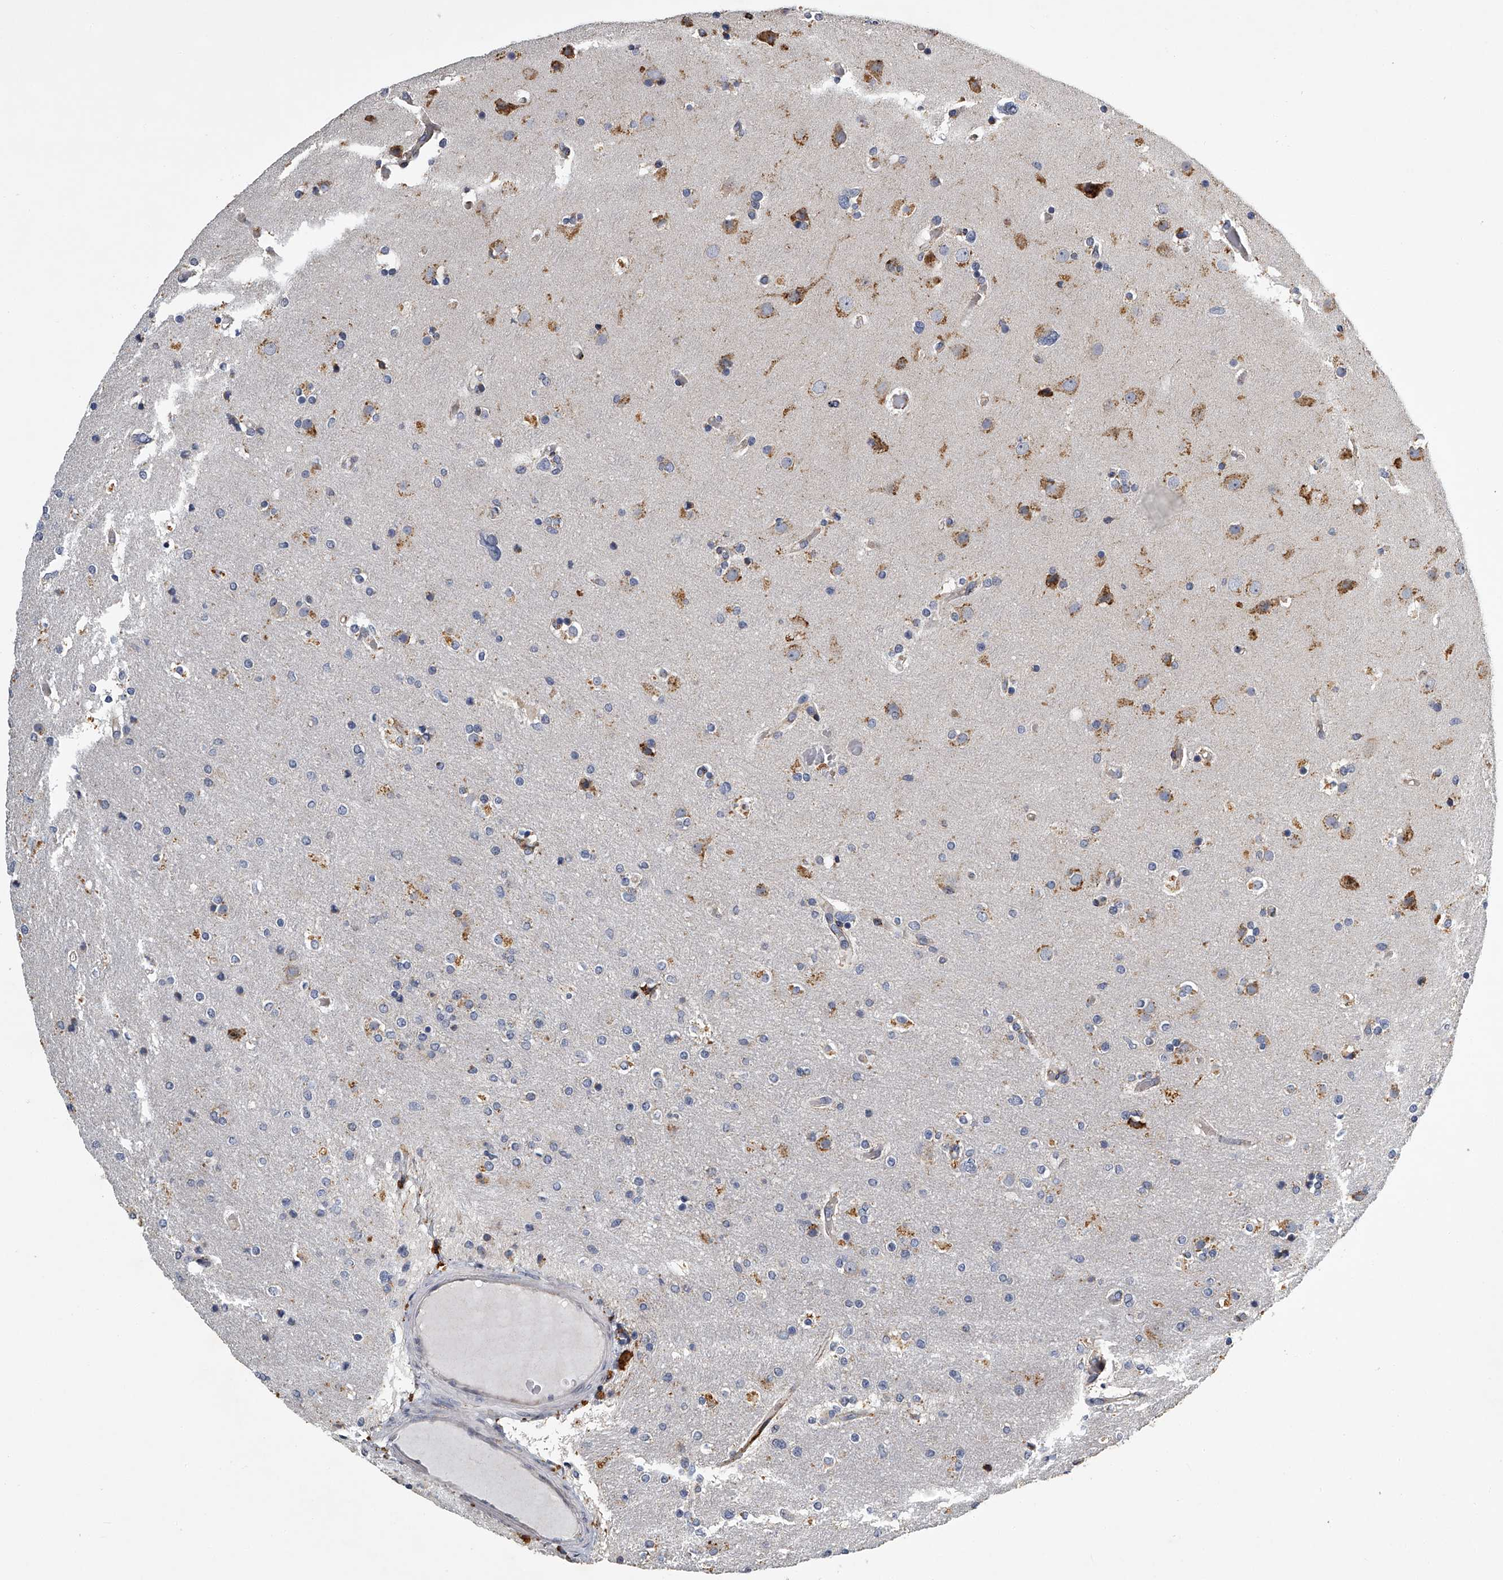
{"staining": {"intensity": "negative", "quantity": "none", "location": "none"}, "tissue": "glioma", "cell_type": "Tumor cells", "image_type": "cancer", "snomed": [{"axis": "morphology", "description": "Glioma, malignant, High grade"}, {"axis": "topography", "description": "Cerebral cortex"}], "caption": "Malignant glioma (high-grade) stained for a protein using IHC displays no expression tumor cells.", "gene": "TMEM63C", "patient": {"sex": "female", "age": 36}}